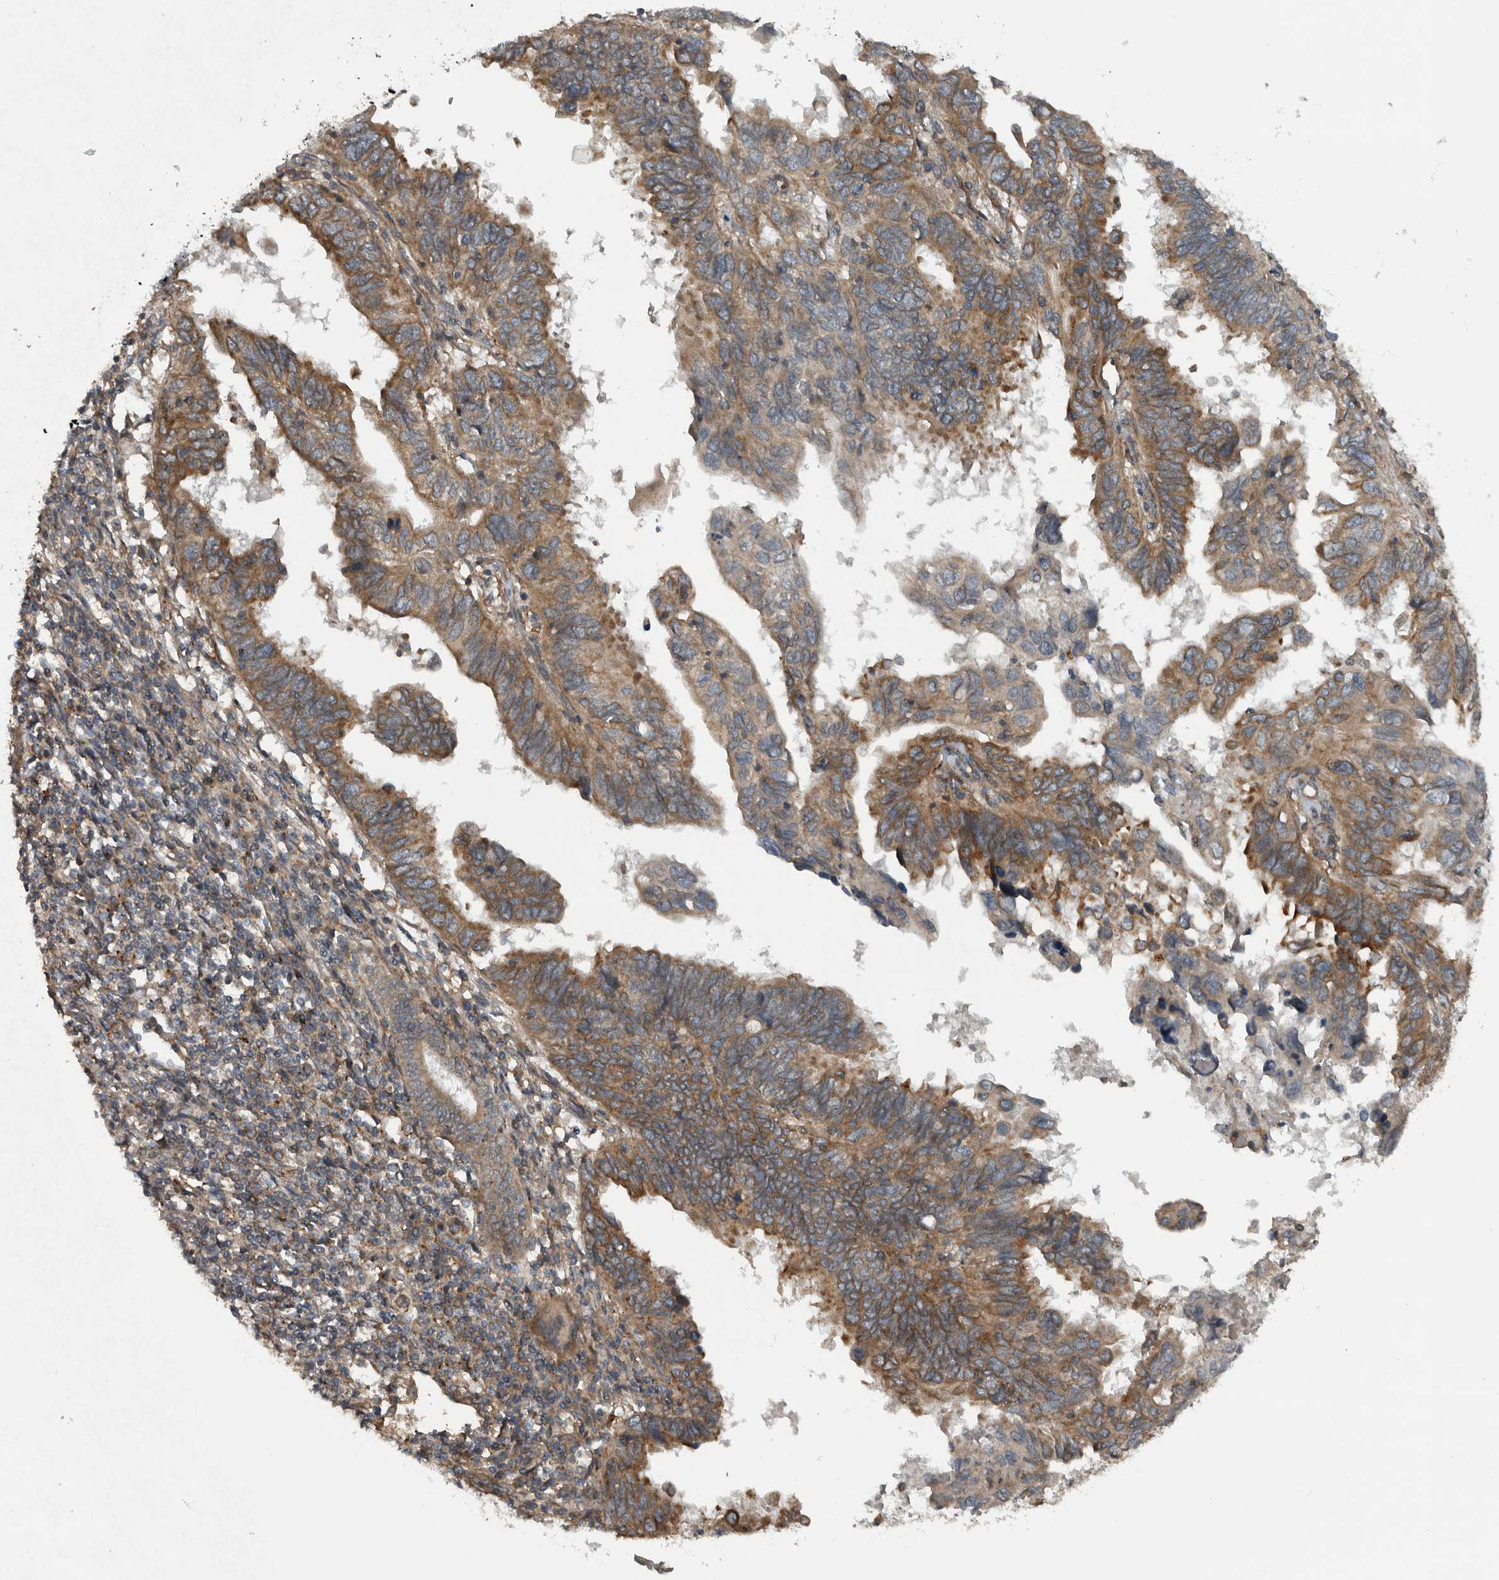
{"staining": {"intensity": "moderate", "quantity": ">75%", "location": "cytoplasmic/membranous"}, "tissue": "endometrial cancer", "cell_type": "Tumor cells", "image_type": "cancer", "snomed": [{"axis": "morphology", "description": "Adenocarcinoma, NOS"}, {"axis": "topography", "description": "Uterus"}], "caption": "A photomicrograph of human endometrial adenocarcinoma stained for a protein exhibits moderate cytoplasmic/membranous brown staining in tumor cells.", "gene": "AMFR", "patient": {"sex": "female", "age": 77}}